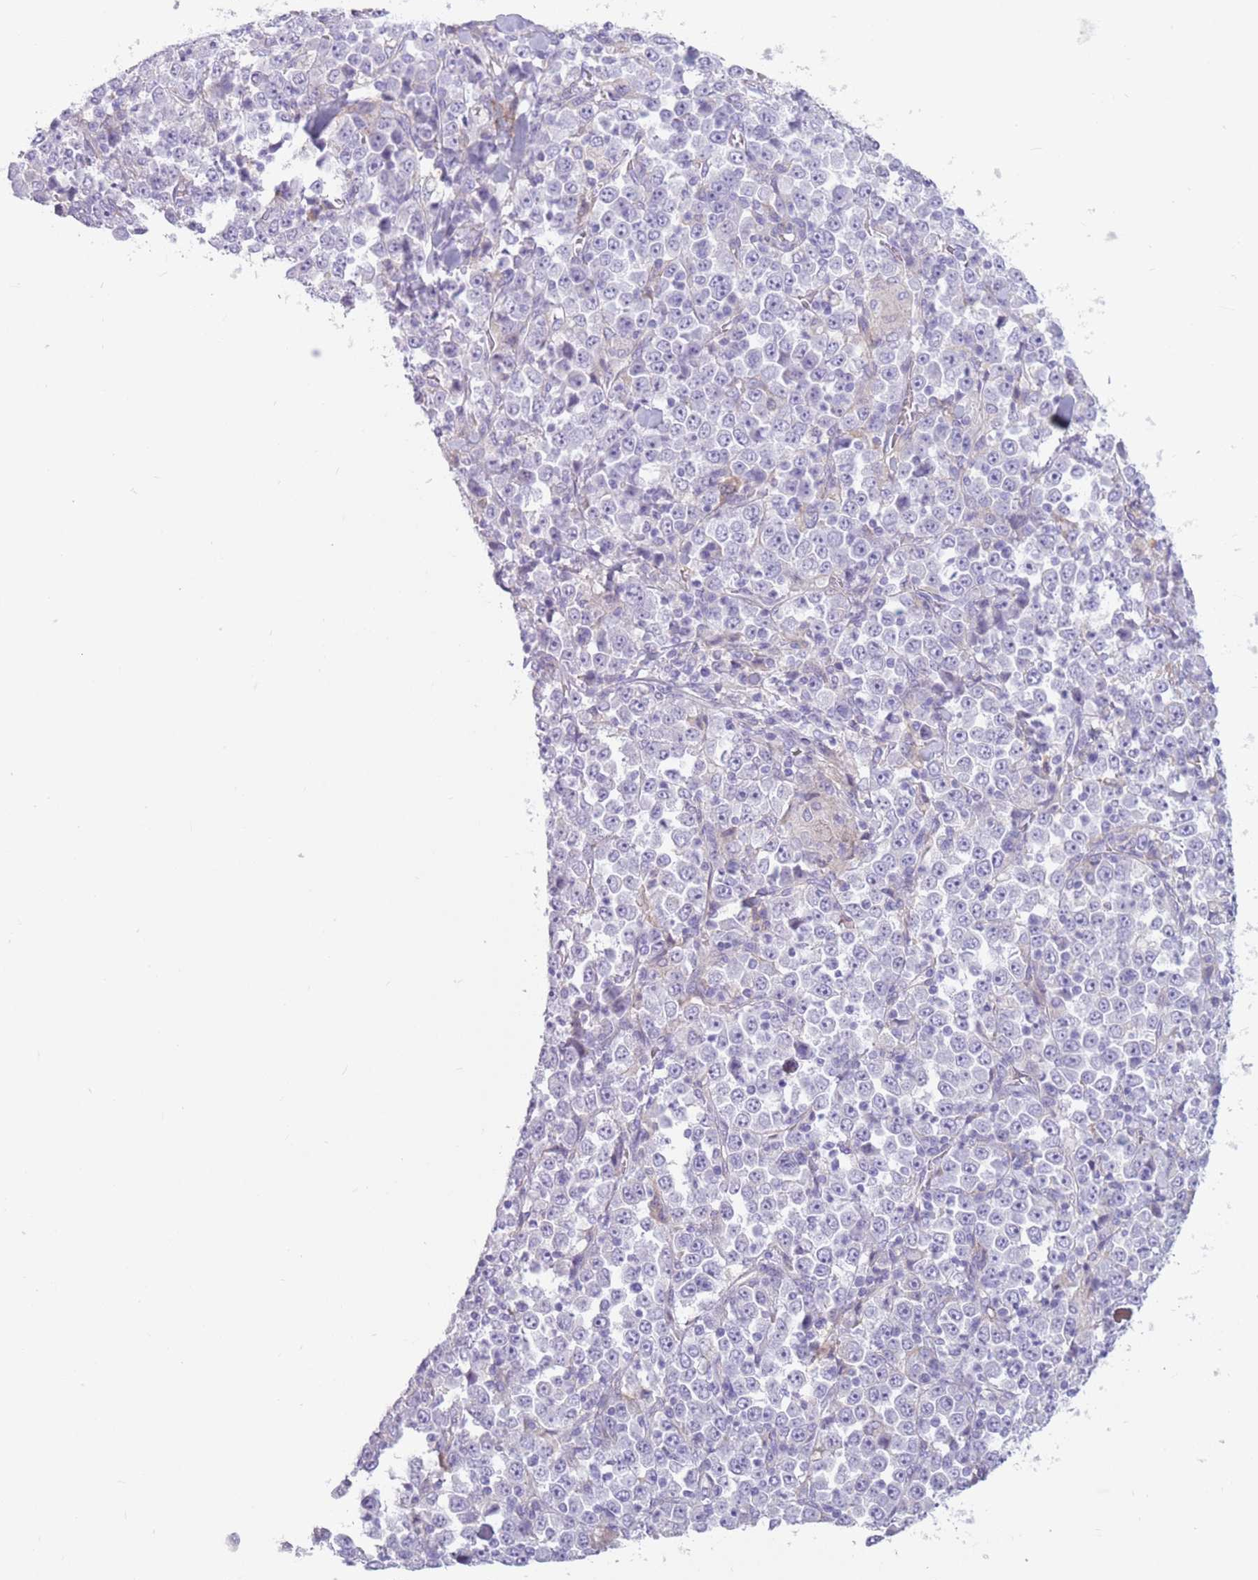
{"staining": {"intensity": "negative", "quantity": "none", "location": "none"}, "tissue": "stomach cancer", "cell_type": "Tumor cells", "image_type": "cancer", "snomed": [{"axis": "morphology", "description": "Normal tissue, NOS"}, {"axis": "morphology", "description": "Adenocarcinoma, NOS"}, {"axis": "topography", "description": "Stomach, upper"}, {"axis": "topography", "description": "Stomach"}], "caption": "Immunohistochemical staining of adenocarcinoma (stomach) reveals no significant expression in tumor cells.", "gene": "SNX6", "patient": {"sex": "male", "age": 59}}